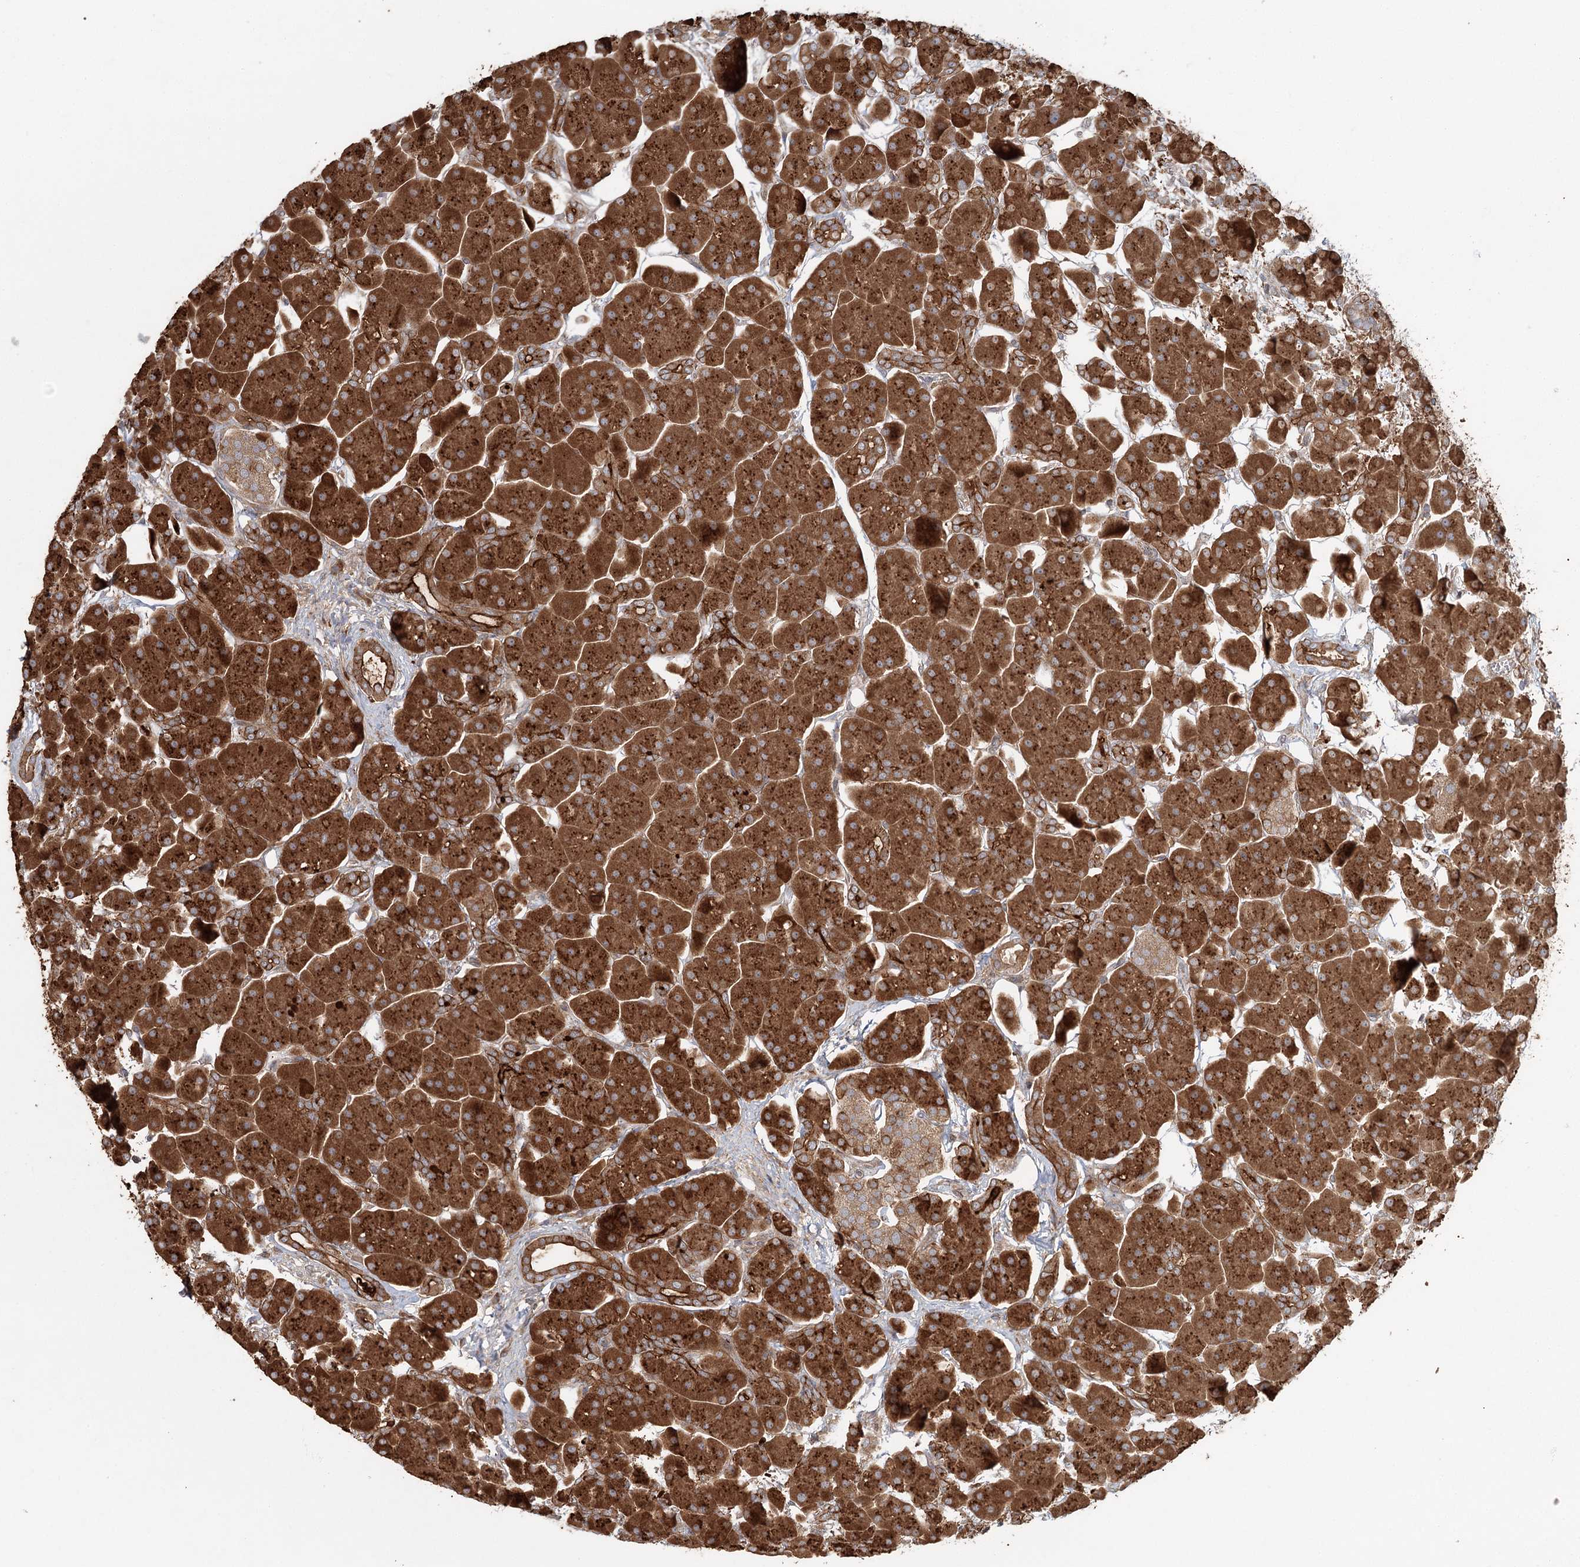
{"staining": {"intensity": "strong", "quantity": ">75%", "location": "cytoplasmic/membranous"}, "tissue": "pancreas", "cell_type": "Exocrine glandular cells", "image_type": "normal", "snomed": [{"axis": "morphology", "description": "Normal tissue, NOS"}, {"axis": "topography", "description": "Pancreas"}], "caption": "Protein staining exhibits strong cytoplasmic/membranous positivity in approximately >75% of exocrine glandular cells in benign pancreas.", "gene": "ENSG00000273217", "patient": {"sex": "male", "age": 66}}